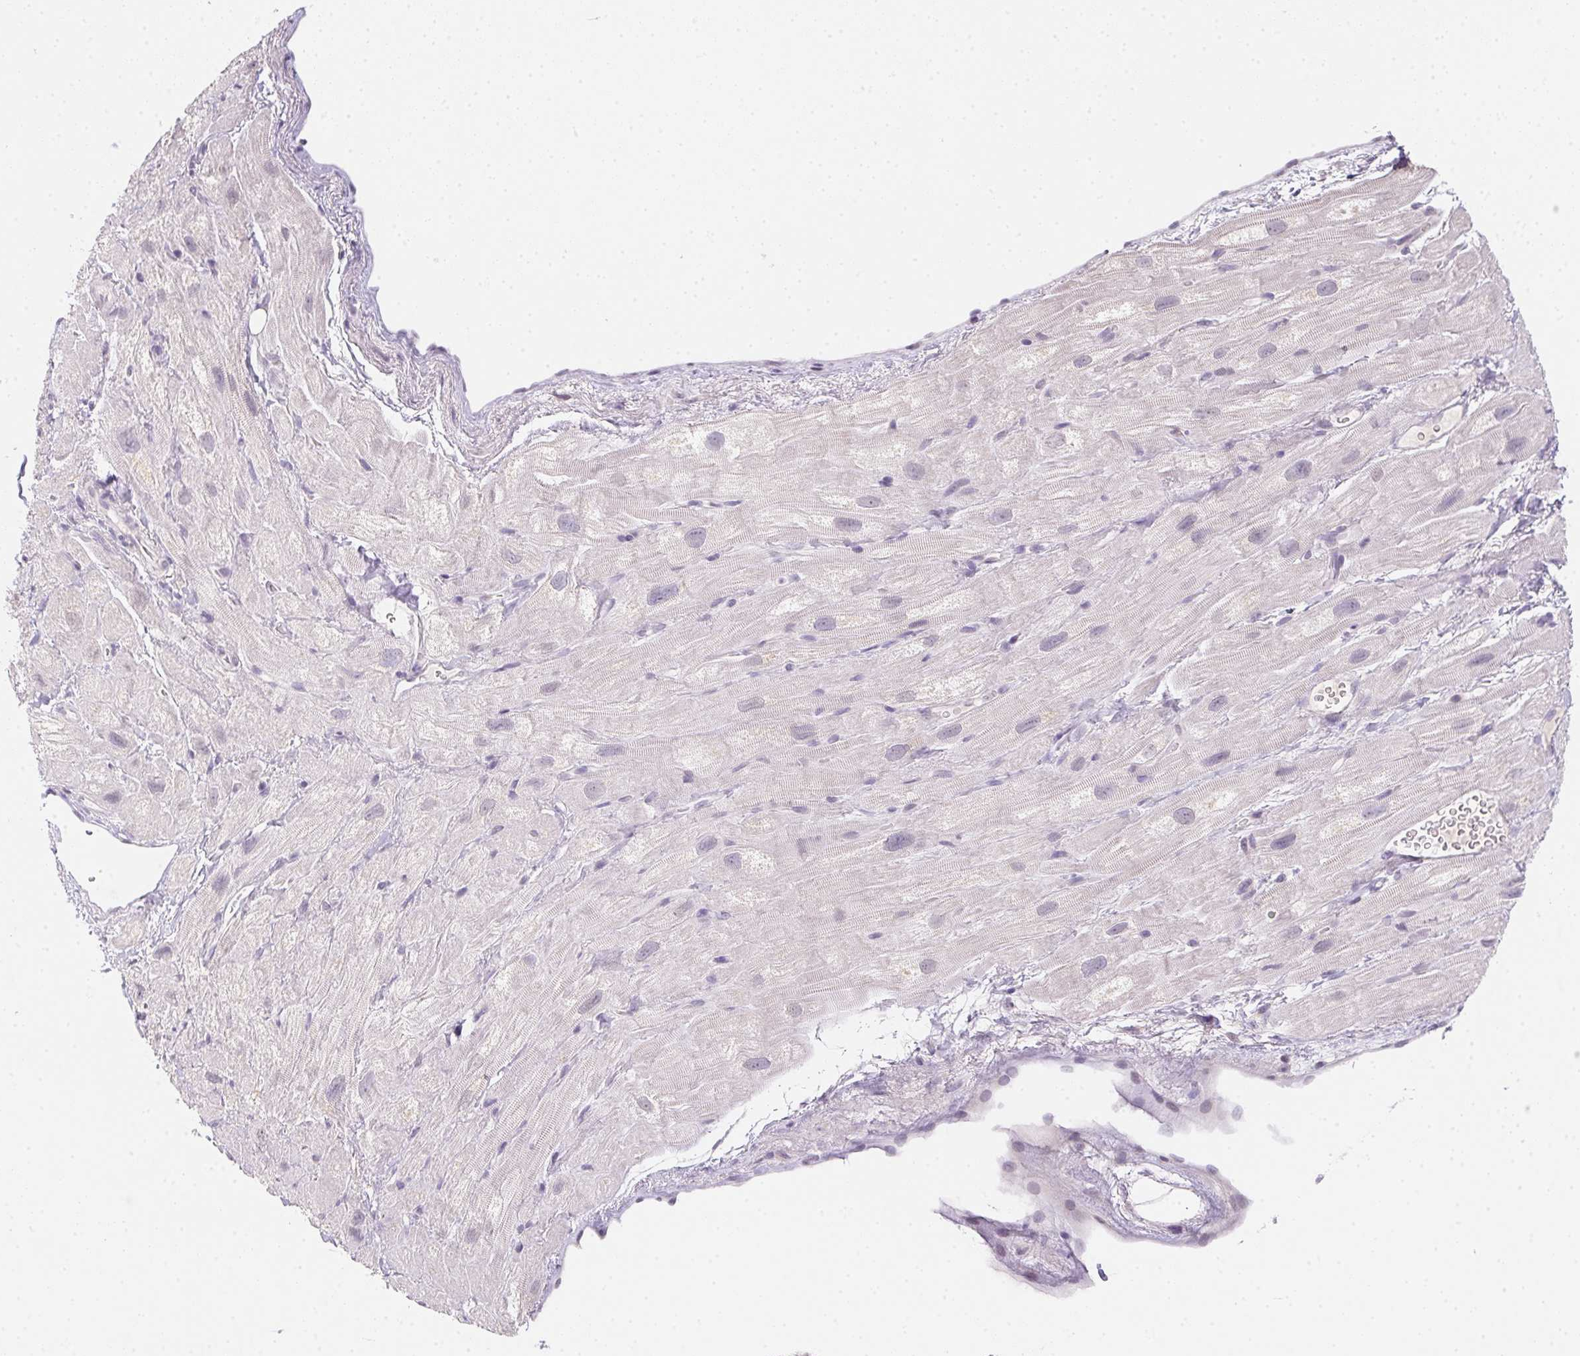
{"staining": {"intensity": "weak", "quantity": "<25%", "location": "cytoplasmic/membranous"}, "tissue": "heart muscle", "cell_type": "Cardiomyocytes", "image_type": "normal", "snomed": [{"axis": "morphology", "description": "Normal tissue, NOS"}, {"axis": "topography", "description": "Heart"}], "caption": "Heart muscle was stained to show a protein in brown. There is no significant expression in cardiomyocytes. Nuclei are stained in blue.", "gene": "SLC6A18", "patient": {"sex": "female", "age": 62}}